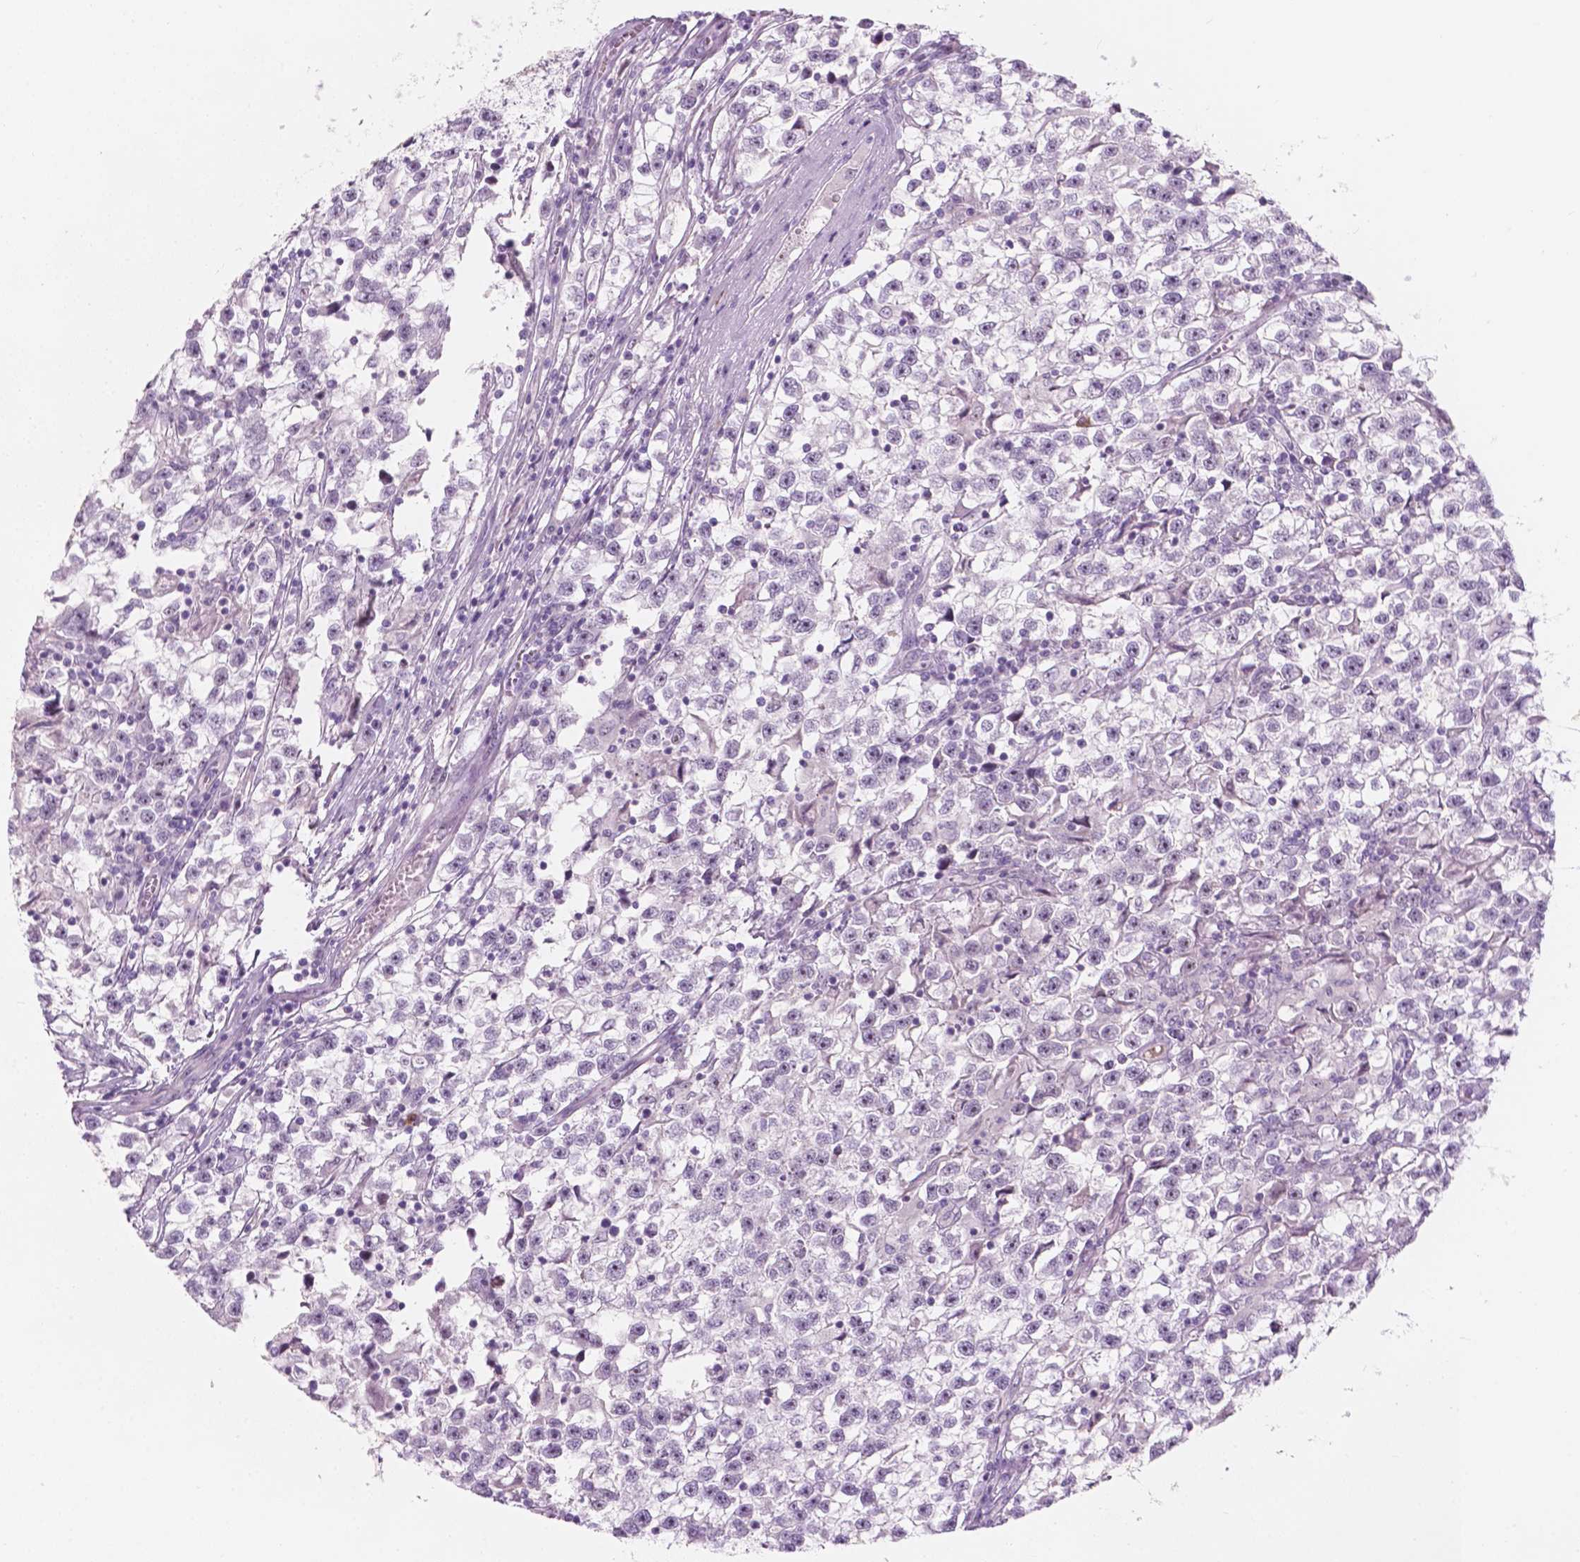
{"staining": {"intensity": "negative", "quantity": "none", "location": "none"}, "tissue": "testis cancer", "cell_type": "Tumor cells", "image_type": "cancer", "snomed": [{"axis": "morphology", "description": "Seminoma, NOS"}, {"axis": "topography", "description": "Testis"}], "caption": "Human testis cancer (seminoma) stained for a protein using immunohistochemistry shows no positivity in tumor cells.", "gene": "ZNF853", "patient": {"sex": "male", "age": 31}}